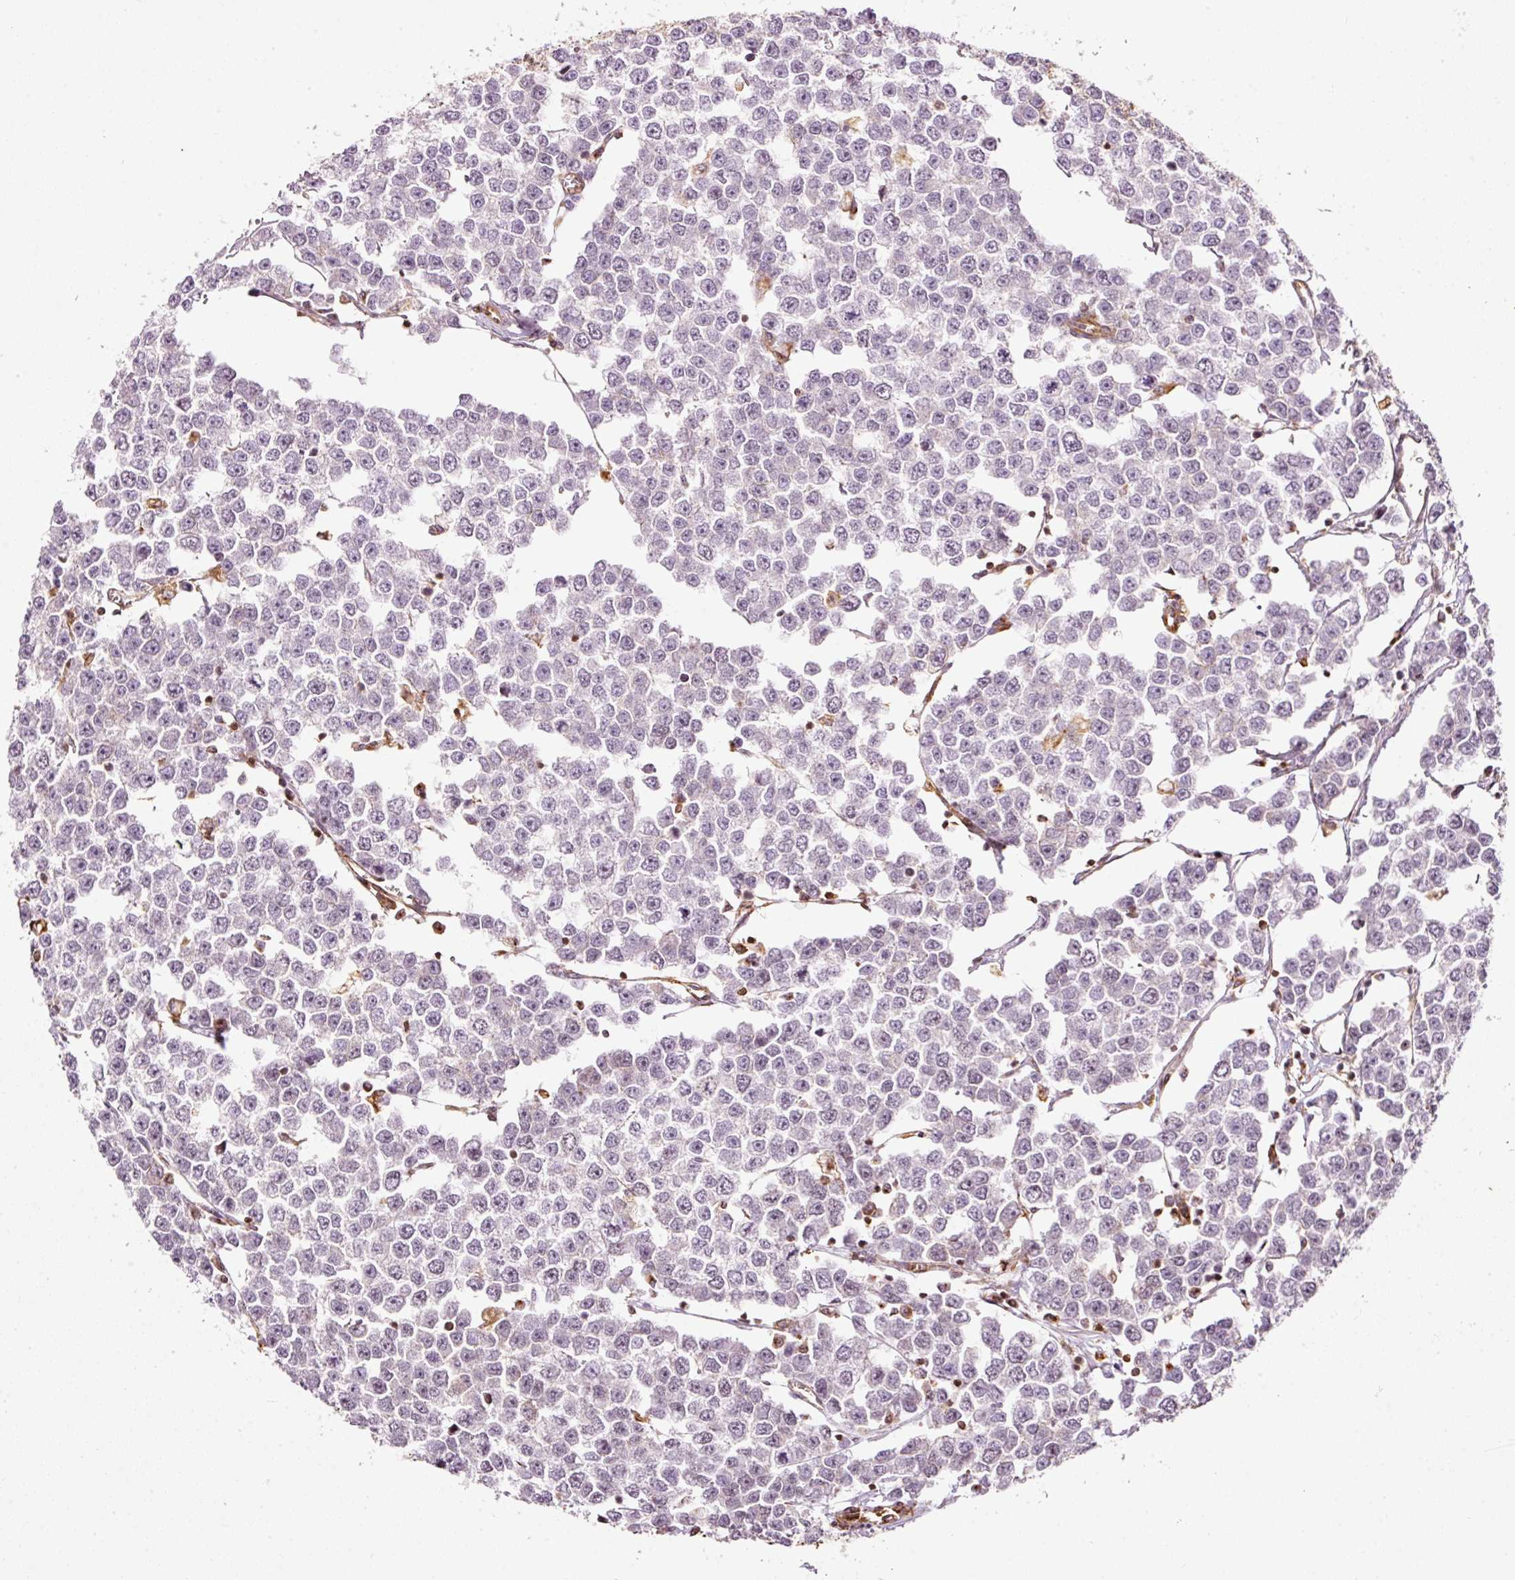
{"staining": {"intensity": "negative", "quantity": "none", "location": "none"}, "tissue": "testis cancer", "cell_type": "Tumor cells", "image_type": "cancer", "snomed": [{"axis": "morphology", "description": "Seminoma, NOS"}, {"axis": "morphology", "description": "Carcinoma, Embryonal, NOS"}, {"axis": "topography", "description": "Testis"}], "caption": "Micrograph shows no significant protein staining in tumor cells of testis cancer (embryonal carcinoma).", "gene": "SCNM1", "patient": {"sex": "male", "age": 52}}